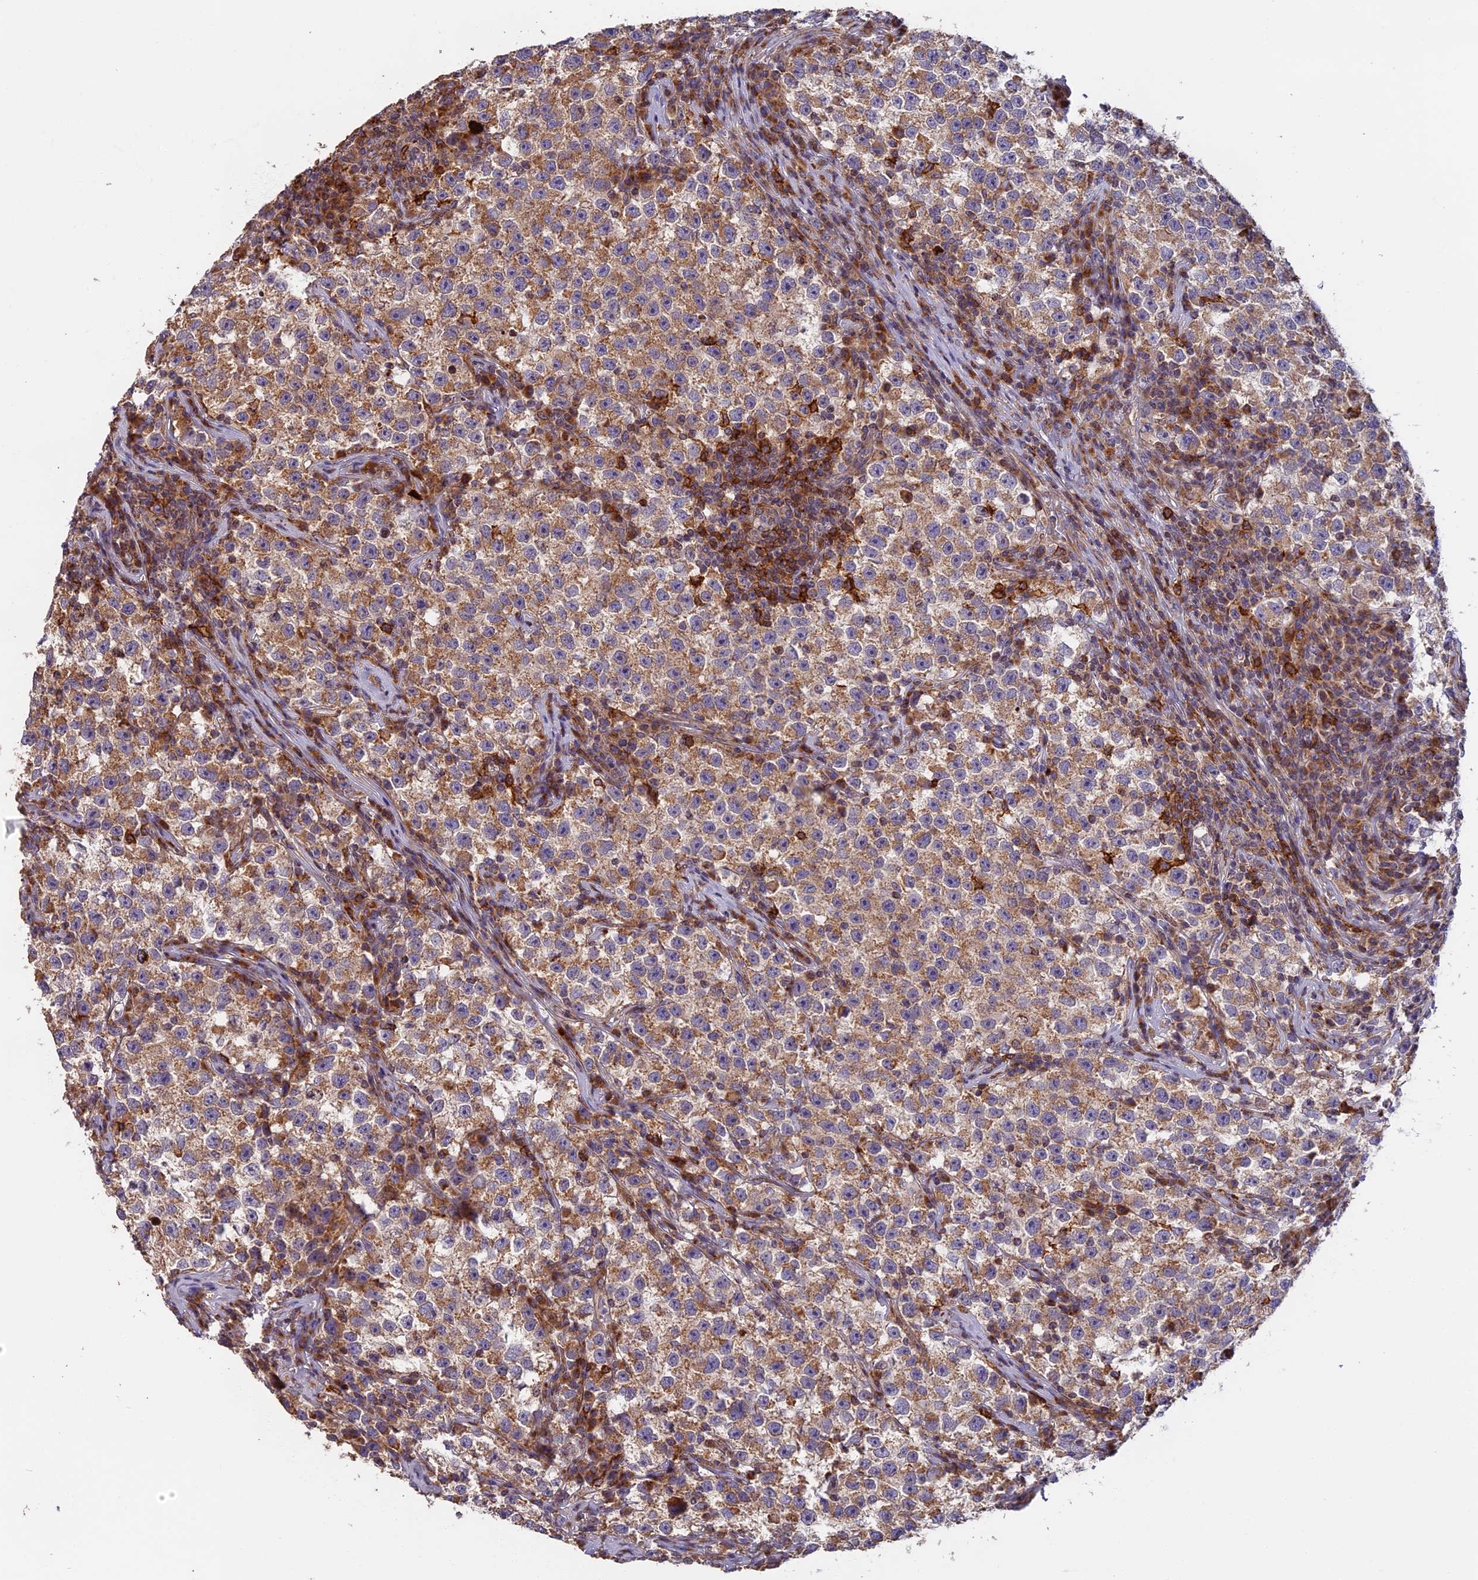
{"staining": {"intensity": "moderate", "quantity": ">75%", "location": "cytoplasmic/membranous"}, "tissue": "testis cancer", "cell_type": "Tumor cells", "image_type": "cancer", "snomed": [{"axis": "morphology", "description": "Seminoma, NOS"}, {"axis": "topography", "description": "Testis"}], "caption": "There is medium levels of moderate cytoplasmic/membranous staining in tumor cells of testis cancer (seminoma), as demonstrated by immunohistochemical staining (brown color).", "gene": "EDAR", "patient": {"sex": "male", "age": 22}}